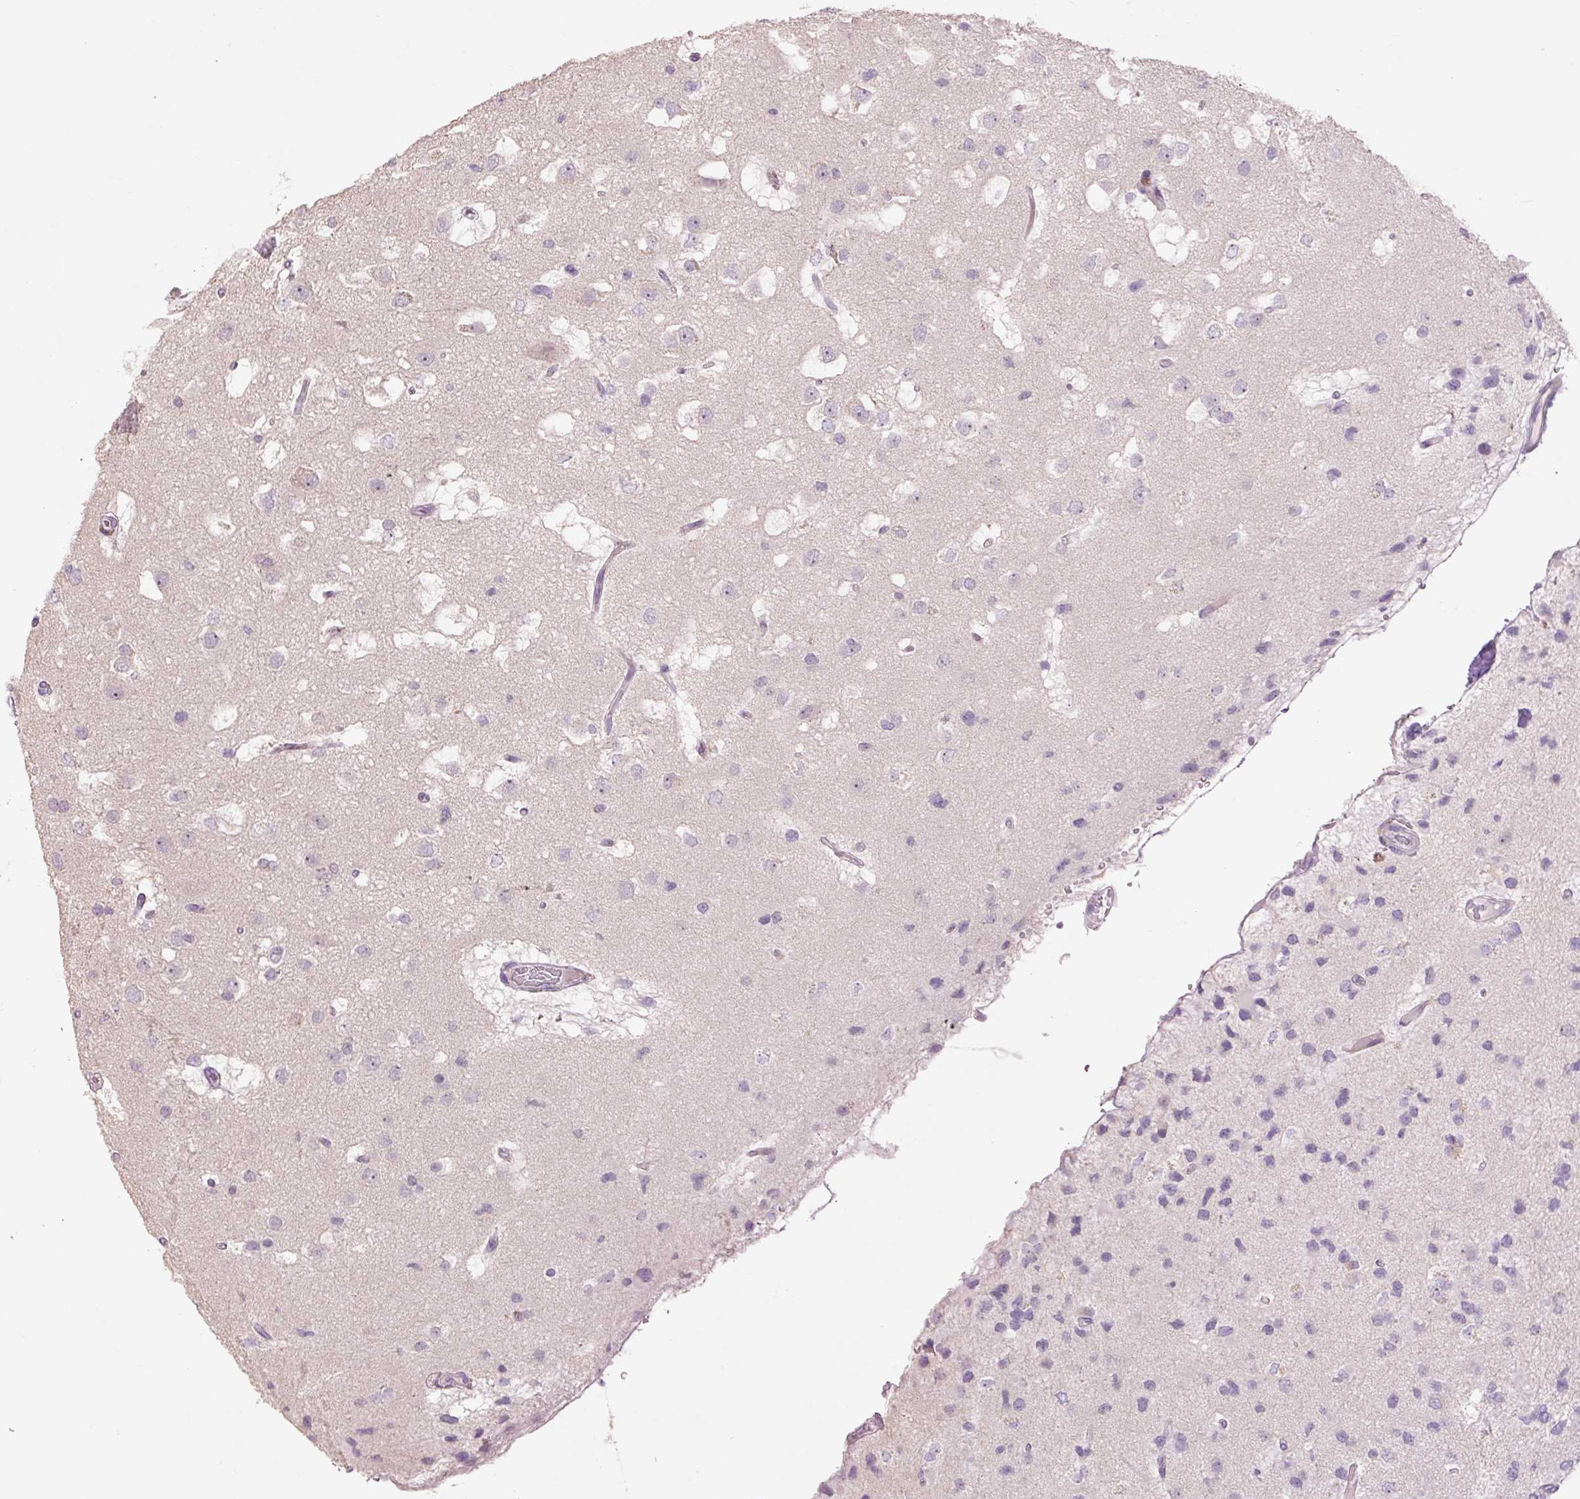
{"staining": {"intensity": "negative", "quantity": "none", "location": "none"}, "tissue": "glioma", "cell_type": "Tumor cells", "image_type": "cancer", "snomed": [{"axis": "morphology", "description": "Glioma, malignant, High grade"}, {"axis": "topography", "description": "Brain"}], "caption": "An IHC photomicrograph of high-grade glioma (malignant) is shown. There is no staining in tumor cells of high-grade glioma (malignant). (Stains: DAB (3,3'-diaminobenzidine) immunohistochemistry with hematoxylin counter stain, Microscopy: brightfield microscopy at high magnification).", "gene": "HAX1", "patient": {"sex": "male", "age": 53}}